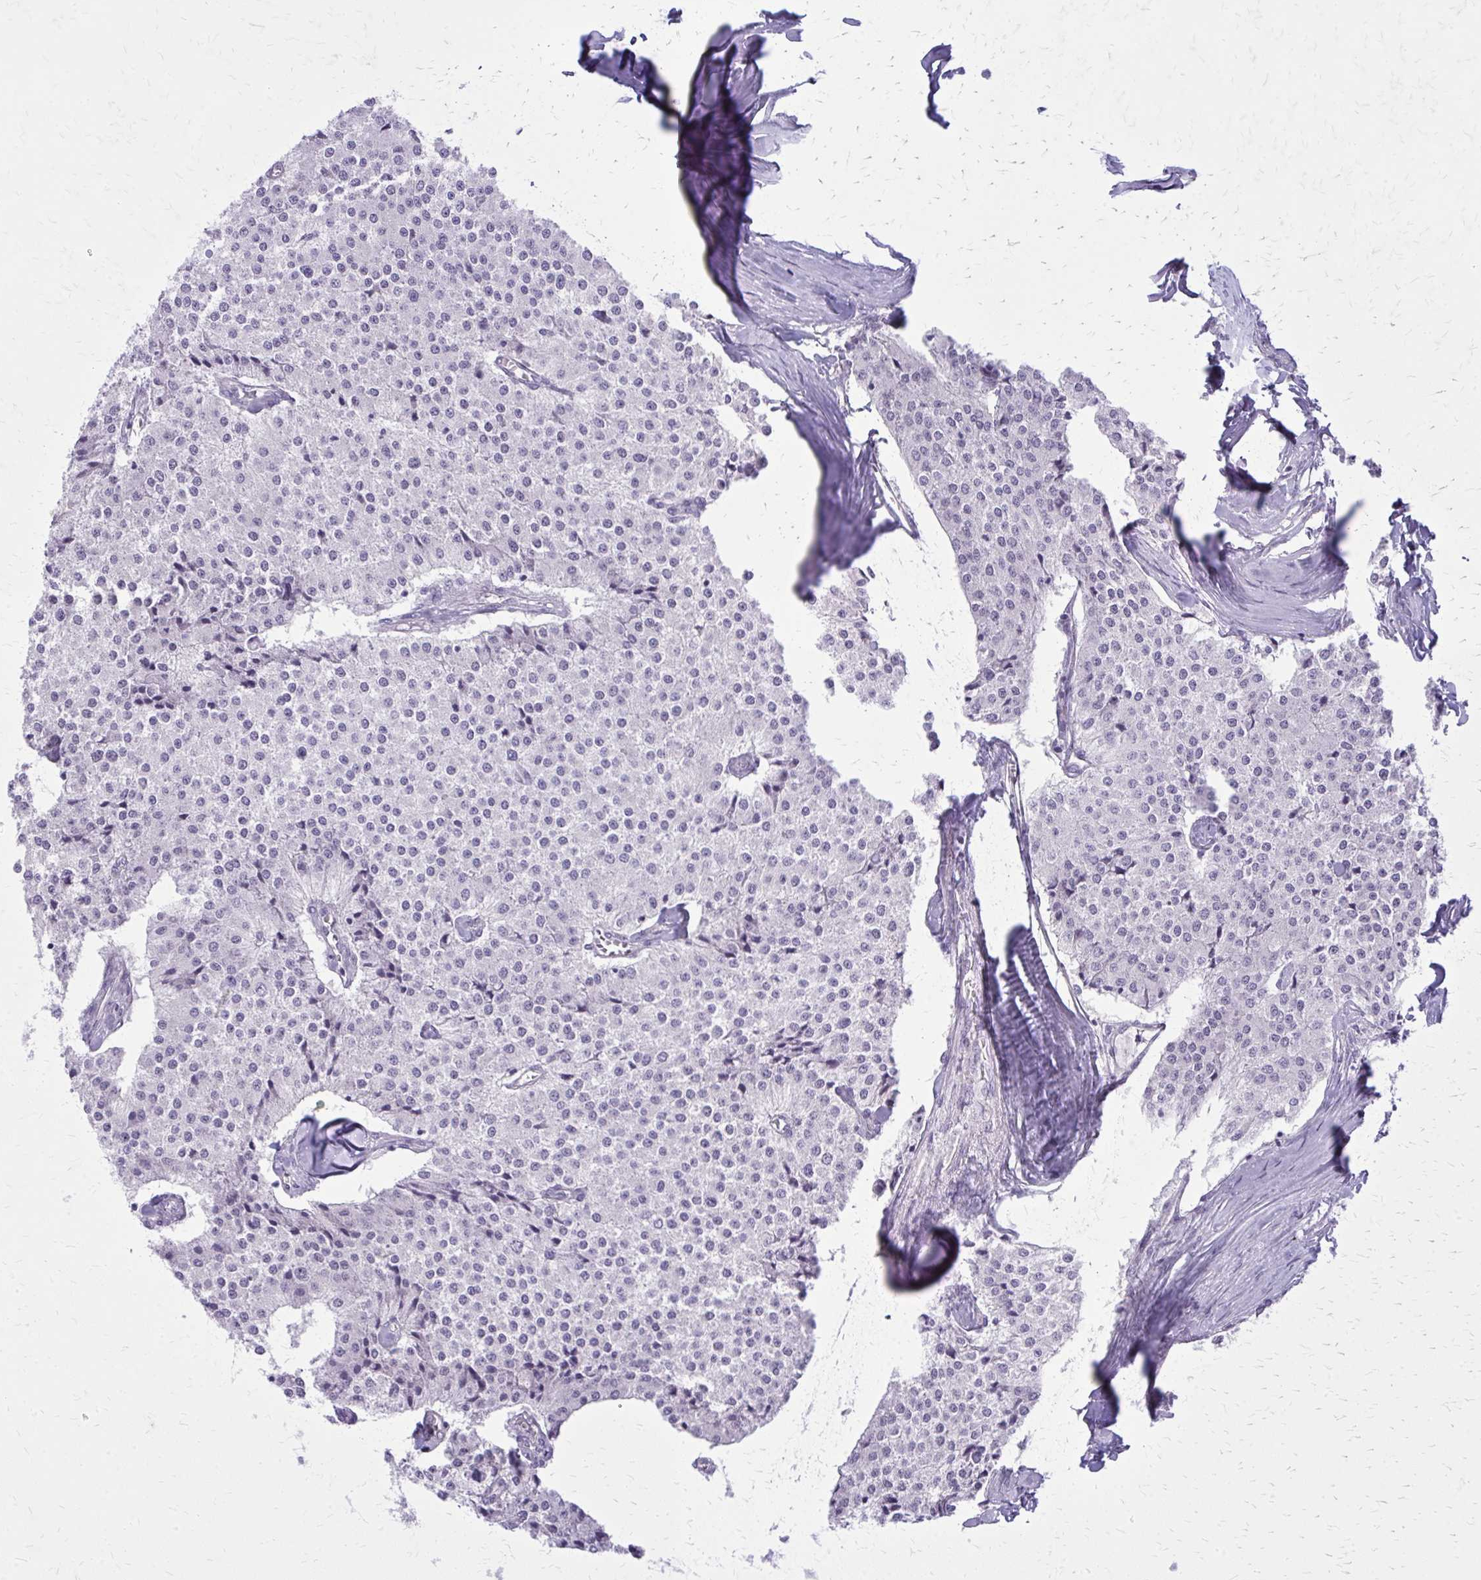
{"staining": {"intensity": "negative", "quantity": "none", "location": "none"}, "tissue": "carcinoid", "cell_type": "Tumor cells", "image_type": "cancer", "snomed": [{"axis": "morphology", "description": "Carcinoid, malignant, NOS"}, {"axis": "topography", "description": "Colon"}], "caption": "Immunohistochemistry (IHC) micrograph of neoplastic tissue: carcinoid stained with DAB (3,3'-diaminobenzidine) shows no significant protein staining in tumor cells. The staining is performed using DAB (3,3'-diaminobenzidine) brown chromogen with nuclei counter-stained in using hematoxylin.", "gene": "PLCB1", "patient": {"sex": "female", "age": 52}}